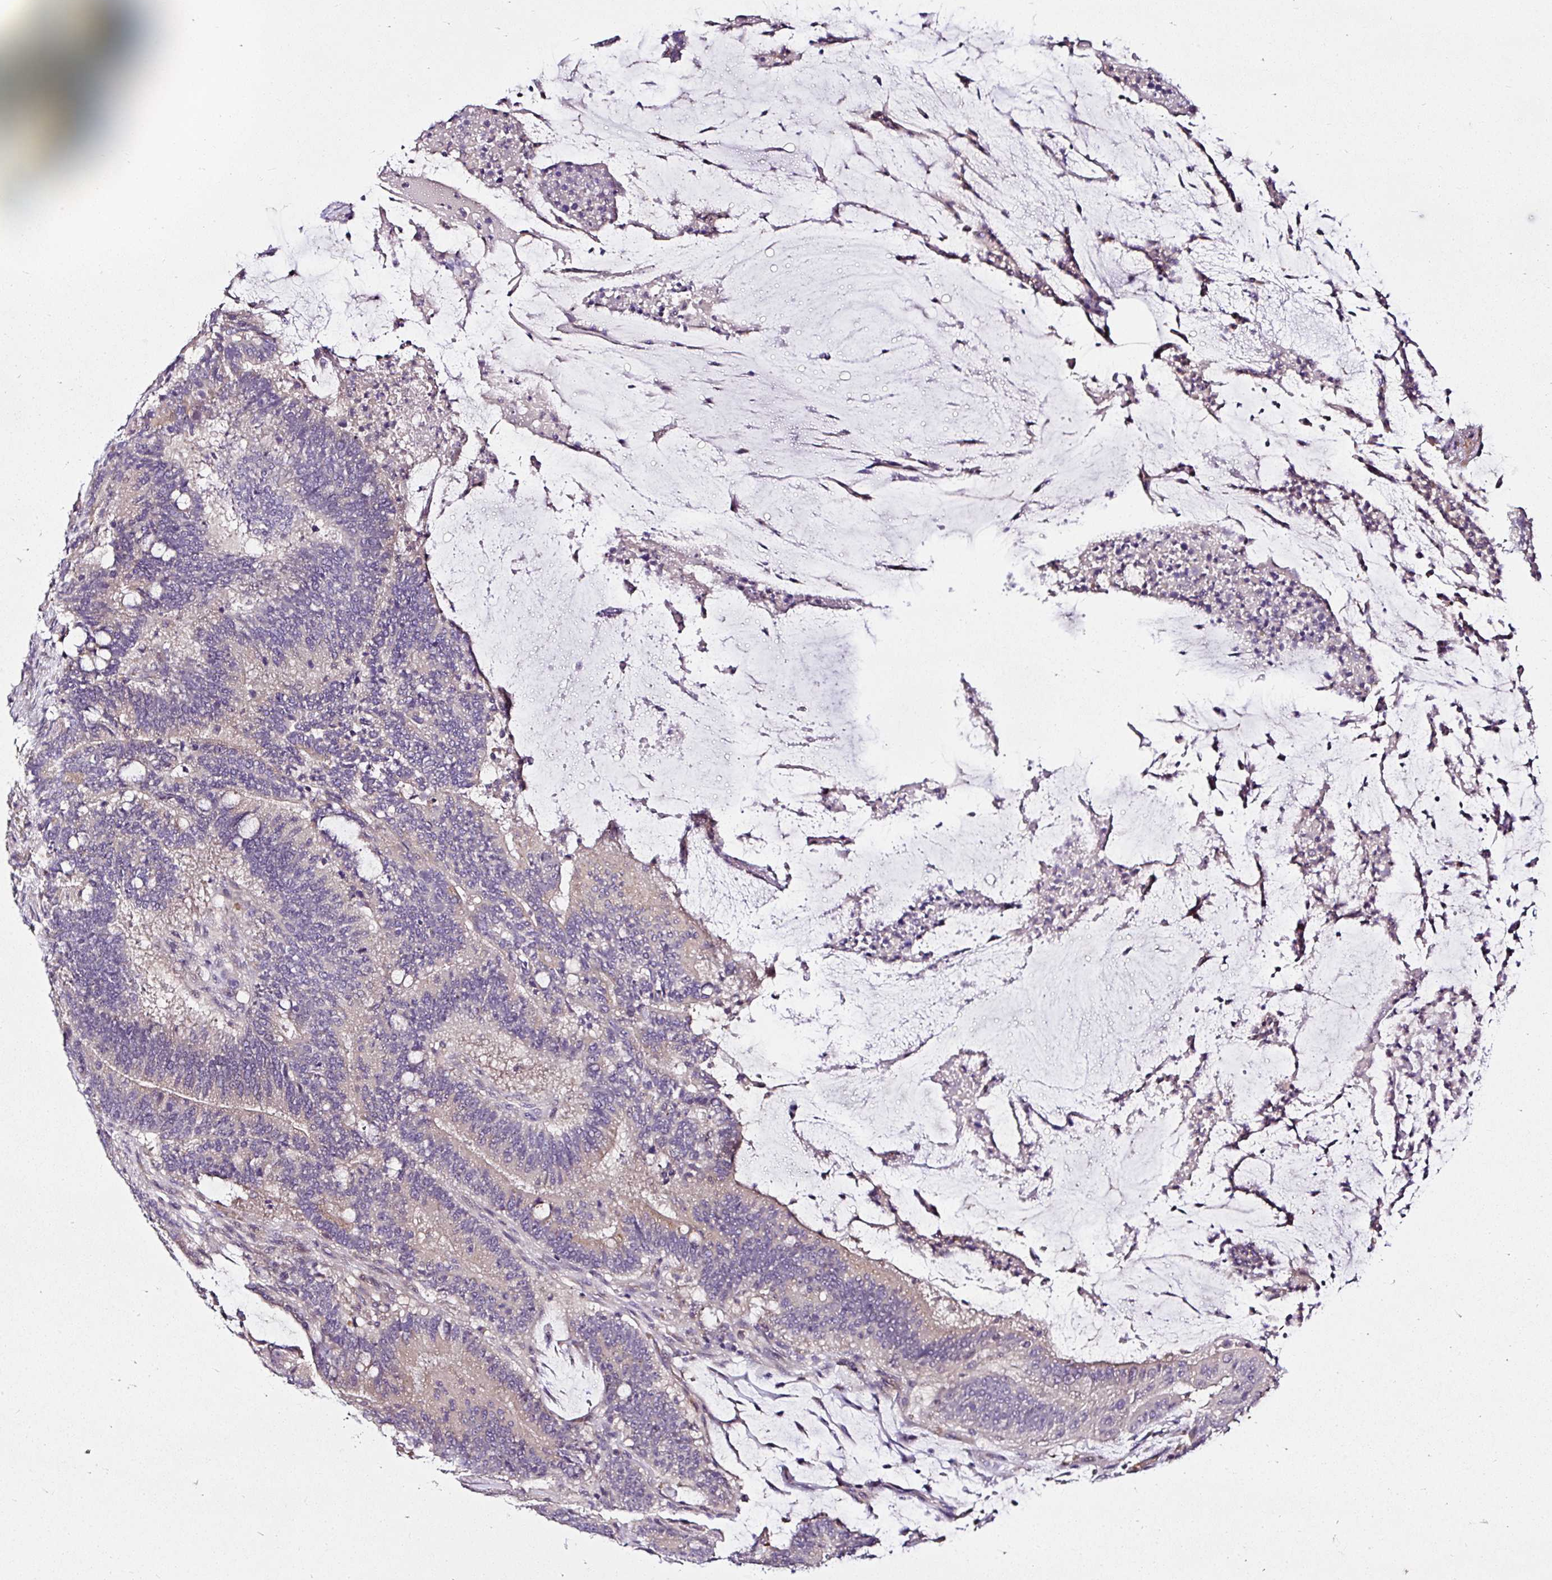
{"staining": {"intensity": "negative", "quantity": "none", "location": "none"}, "tissue": "colorectal cancer", "cell_type": "Tumor cells", "image_type": "cancer", "snomed": [{"axis": "morphology", "description": "Adenocarcinoma, NOS"}, {"axis": "topography", "description": "Colon"}], "caption": "This image is of colorectal cancer (adenocarcinoma) stained with immunohistochemistry (IHC) to label a protein in brown with the nuclei are counter-stained blue. There is no expression in tumor cells.", "gene": "DEPDC5", "patient": {"sex": "female", "age": 43}}